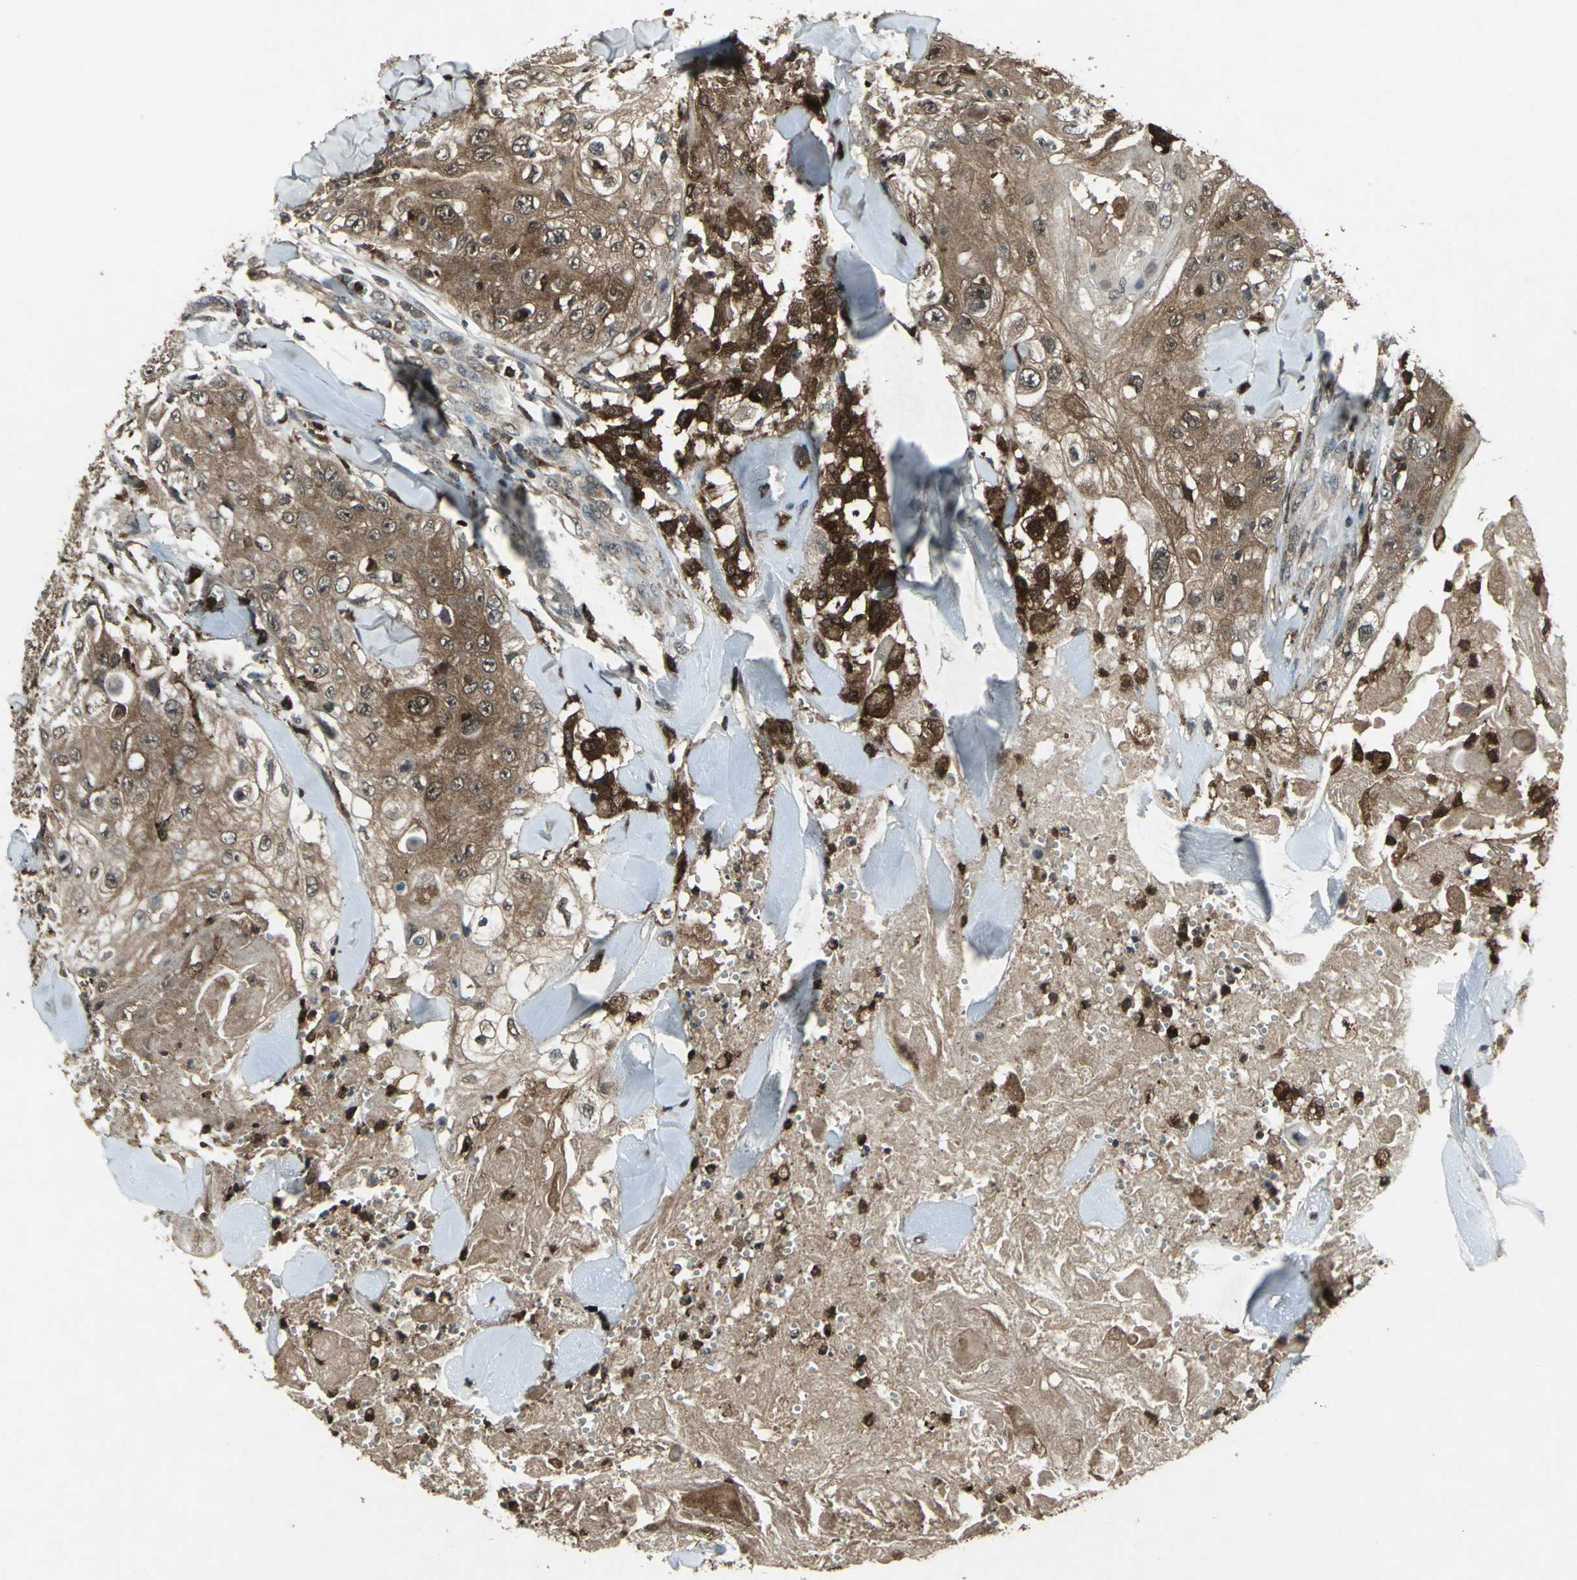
{"staining": {"intensity": "strong", "quantity": ">75%", "location": "cytoplasmic/membranous,nuclear"}, "tissue": "skin cancer", "cell_type": "Tumor cells", "image_type": "cancer", "snomed": [{"axis": "morphology", "description": "Squamous cell carcinoma, NOS"}, {"axis": "topography", "description": "Skin"}], "caption": "The histopathology image reveals immunohistochemical staining of skin cancer (squamous cell carcinoma). There is strong cytoplasmic/membranous and nuclear positivity is present in approximately >75% of tumor cells.", "gene": "PYCARD", "patient": {"sex": "male", "age": 86}}